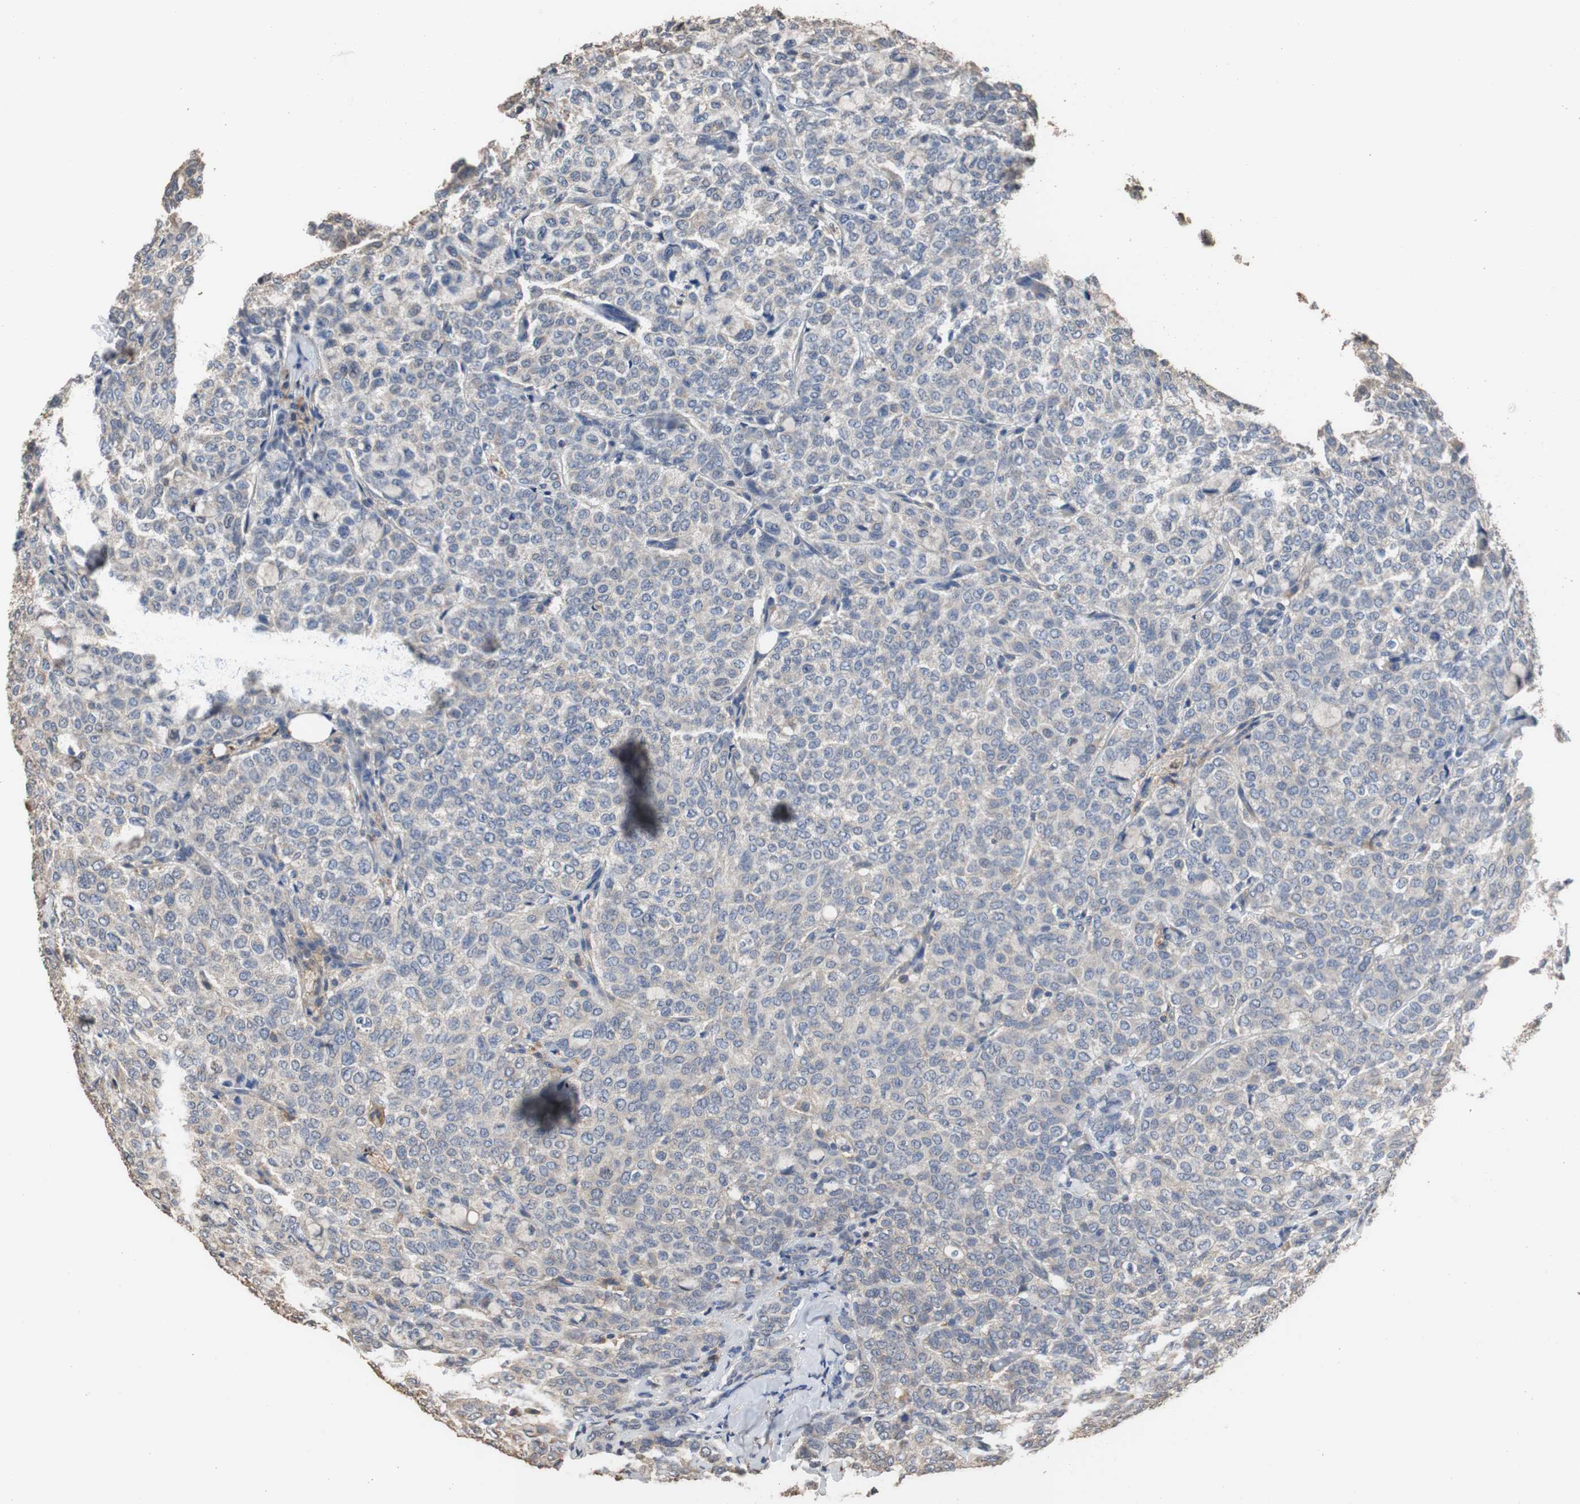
{"staining": {"intensity": "weak", "quantity": "25%-75%", "location": "cytoplasmic/membranous"}, "tissue": "breast cancer", "cell_type": "Tumor cells", "image_type": "cancer", "snomed": [{"axis": "morphology", "description": "Lobular carcinoma"}, {"axis": "topography", "description": "Breast"}], "caption": "Lobular carcinoma (breast) stained with a protein marker exhibits weak staining in tumor cells.", "gene": "SCIMP", "patient": {"sex": "female", "age": 60}}